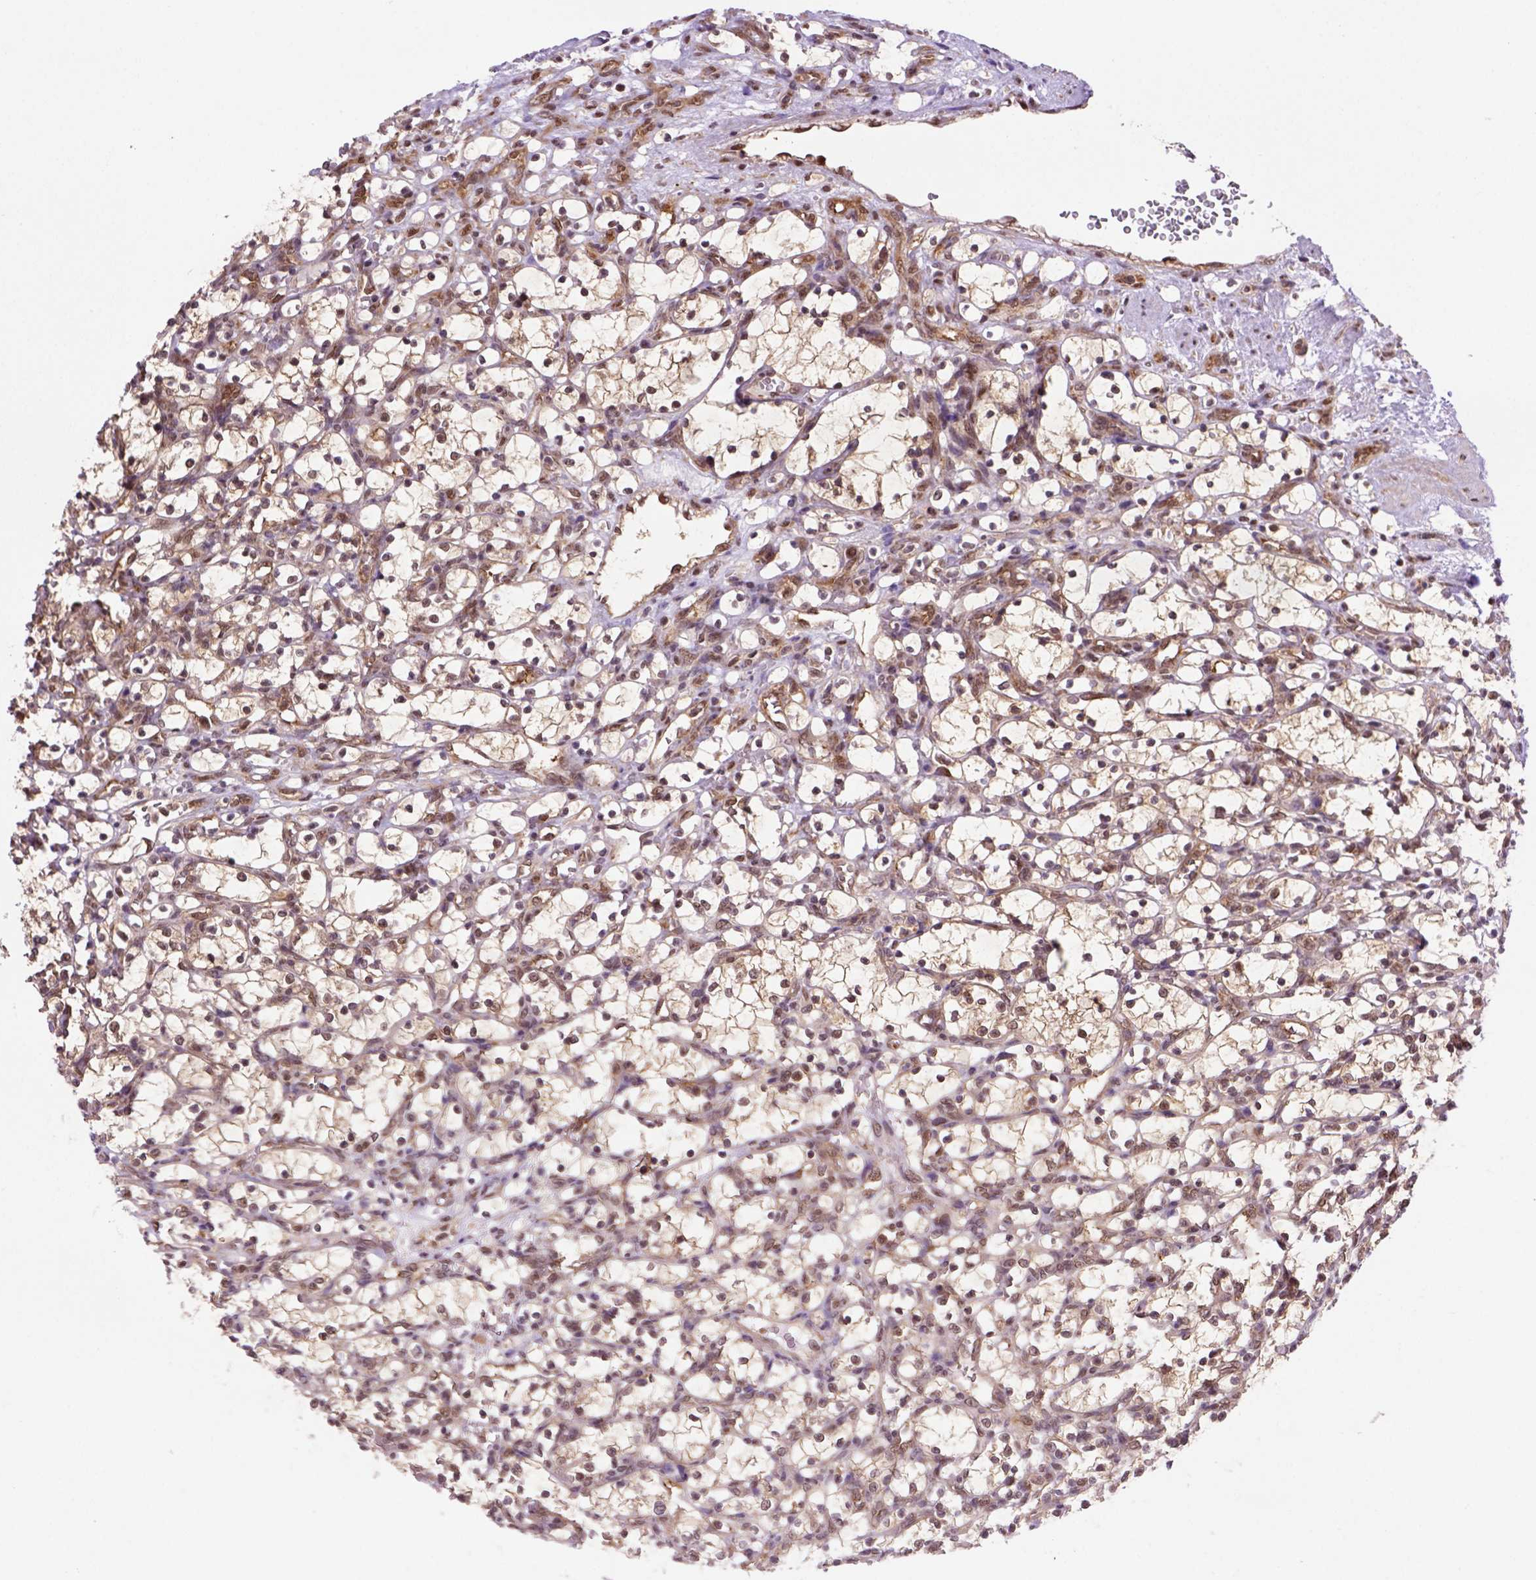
{"staining": {"intensity": "strong", "quantity": ">75%", "location": "cytoplasmic/membranous,nuclear"}, "tissue": "renal cancer", "cell_type": "Tumor cells", "image_type": "cancer", "snomed": [{"axis": "morphology", "description": "Adenocarcinoma, NOS"}, {"axis": "topography", "description": "Kidney"}], "caption": "Approximately >75% of tumor cells in adenocarcinoma (renal) exhibit strong cytoplasmic/membranous and nuclear protein expression as visualized by brown immunohistochemical staining.", "gene": "PSMC2", "patient": {"sex": "female", "age": 69}}